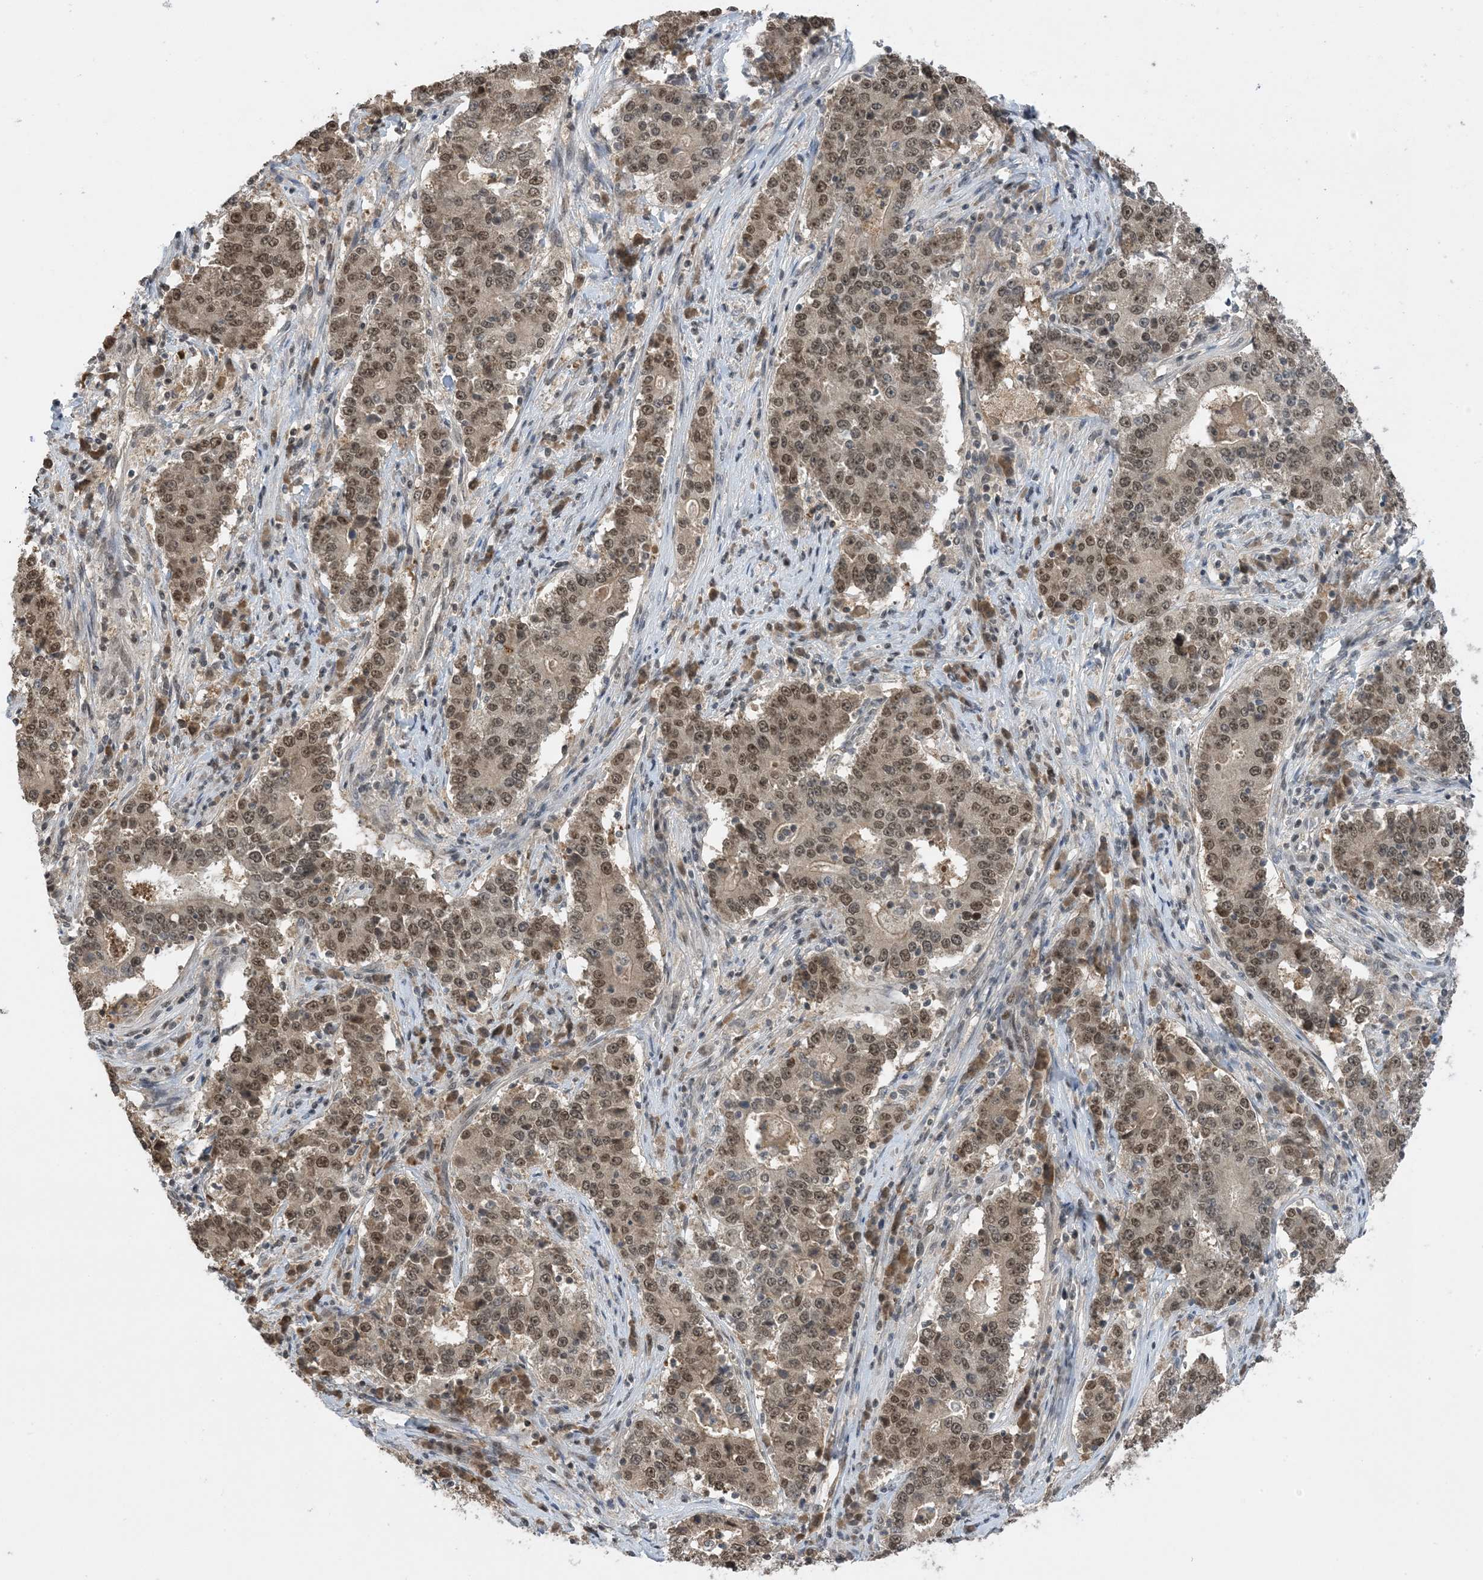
{"staining": {"intensity": "moderate", "quantity": ">75%", "location": "nuclear"}, "tissue": "stomach cancer", "cell_type": "Tumor cells", "image_type": "cancer", "snomed": [{"axis": "morphology", "description": "Adenocarcinoma, NOS"}, {"axis": "topography", "description": "Stomach"}], "caption": "IHC of human stomach adenocarcinoma demonstrates medium levels of moderate nuclear expression in about >75% of tumor cells.", "gene": "ACYP2", "patient": {"sex": "male", "age": 59}}